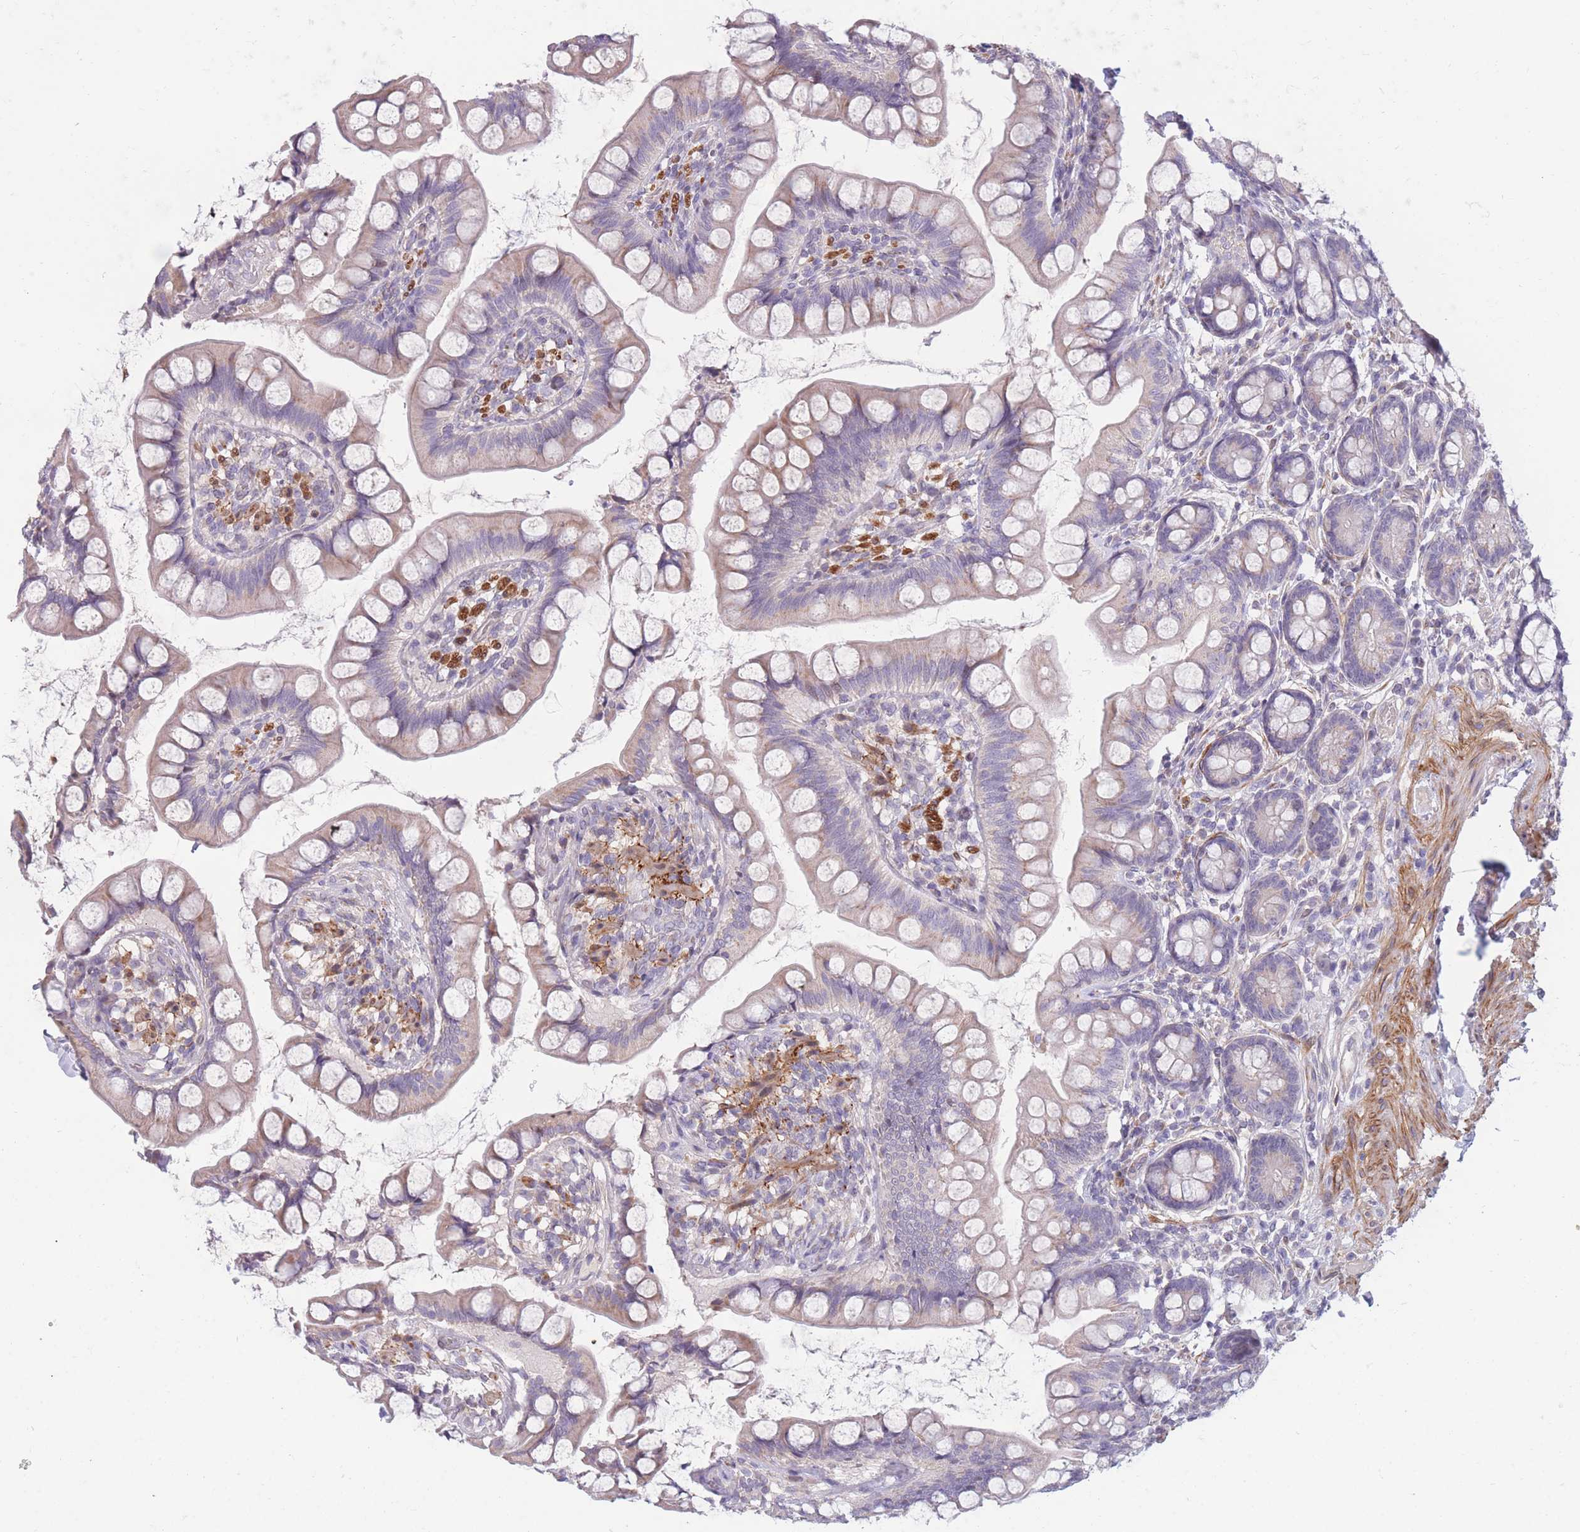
{"staining": {"intensity": "weak", "quantity": "25%-75%", "location": "cytoplasmic/membranous"}, "tissue": "small intestine", "cell_type": "Glandular cells", "image_type": "normal", "snomed": [{"axis": "morphology", "description": "Normal tissue, NOS"}, {"axis": "topography", "description": "Small intestine"}], "caption": "Unremarkable small intestine exhibits weak cytoplasmic/membranous positivity in about 25%-75% of glandular cells, visualized by immunohistochemistry. Using DAB (3,3'-diaminobenzidine) (brown) and hematoxylin (blue) stains, captured at high magnification using brightfield microscopy.", "gene": "CCNQ", "patient": {"sex": "male", "age": 70}}